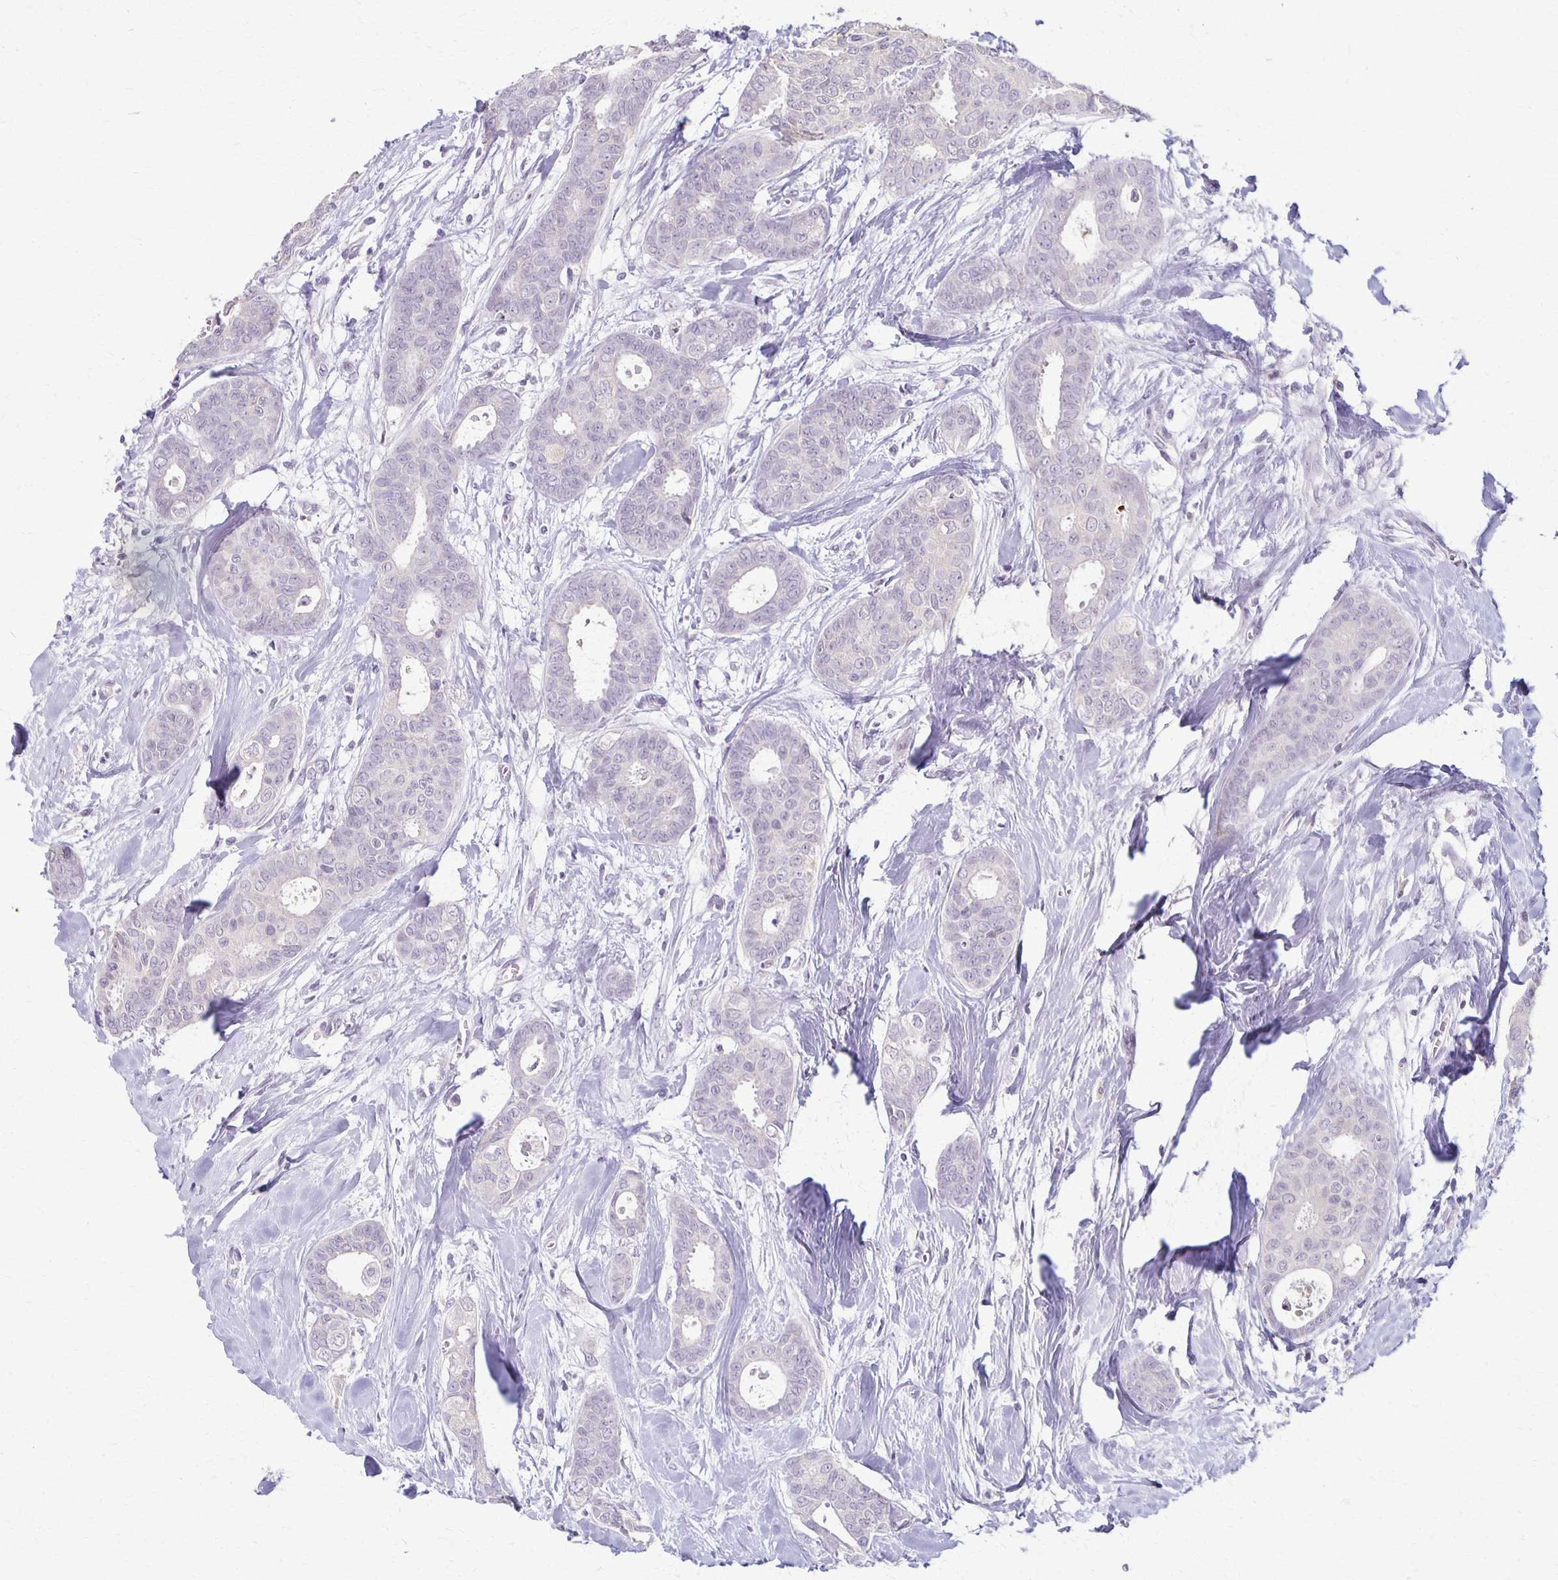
{"staining": {"intensity": "negative", "quantity": "none", "location": "none"}, "tissue": "breast cancer", "cell_type": "Tumor cells", "image_type": "cancer", "snomed": [{"axis": "morphology", "description": "Duct carcinoma"}, {"axis": "topography", "description": "Breast"}], "caption": "Micrograph shows no protein staining in tumor cells of breast infiltrating ductal carcinoma tissue.", "gene": "SLC35E2B", "patient": {"sex": "female", "age": 45}}